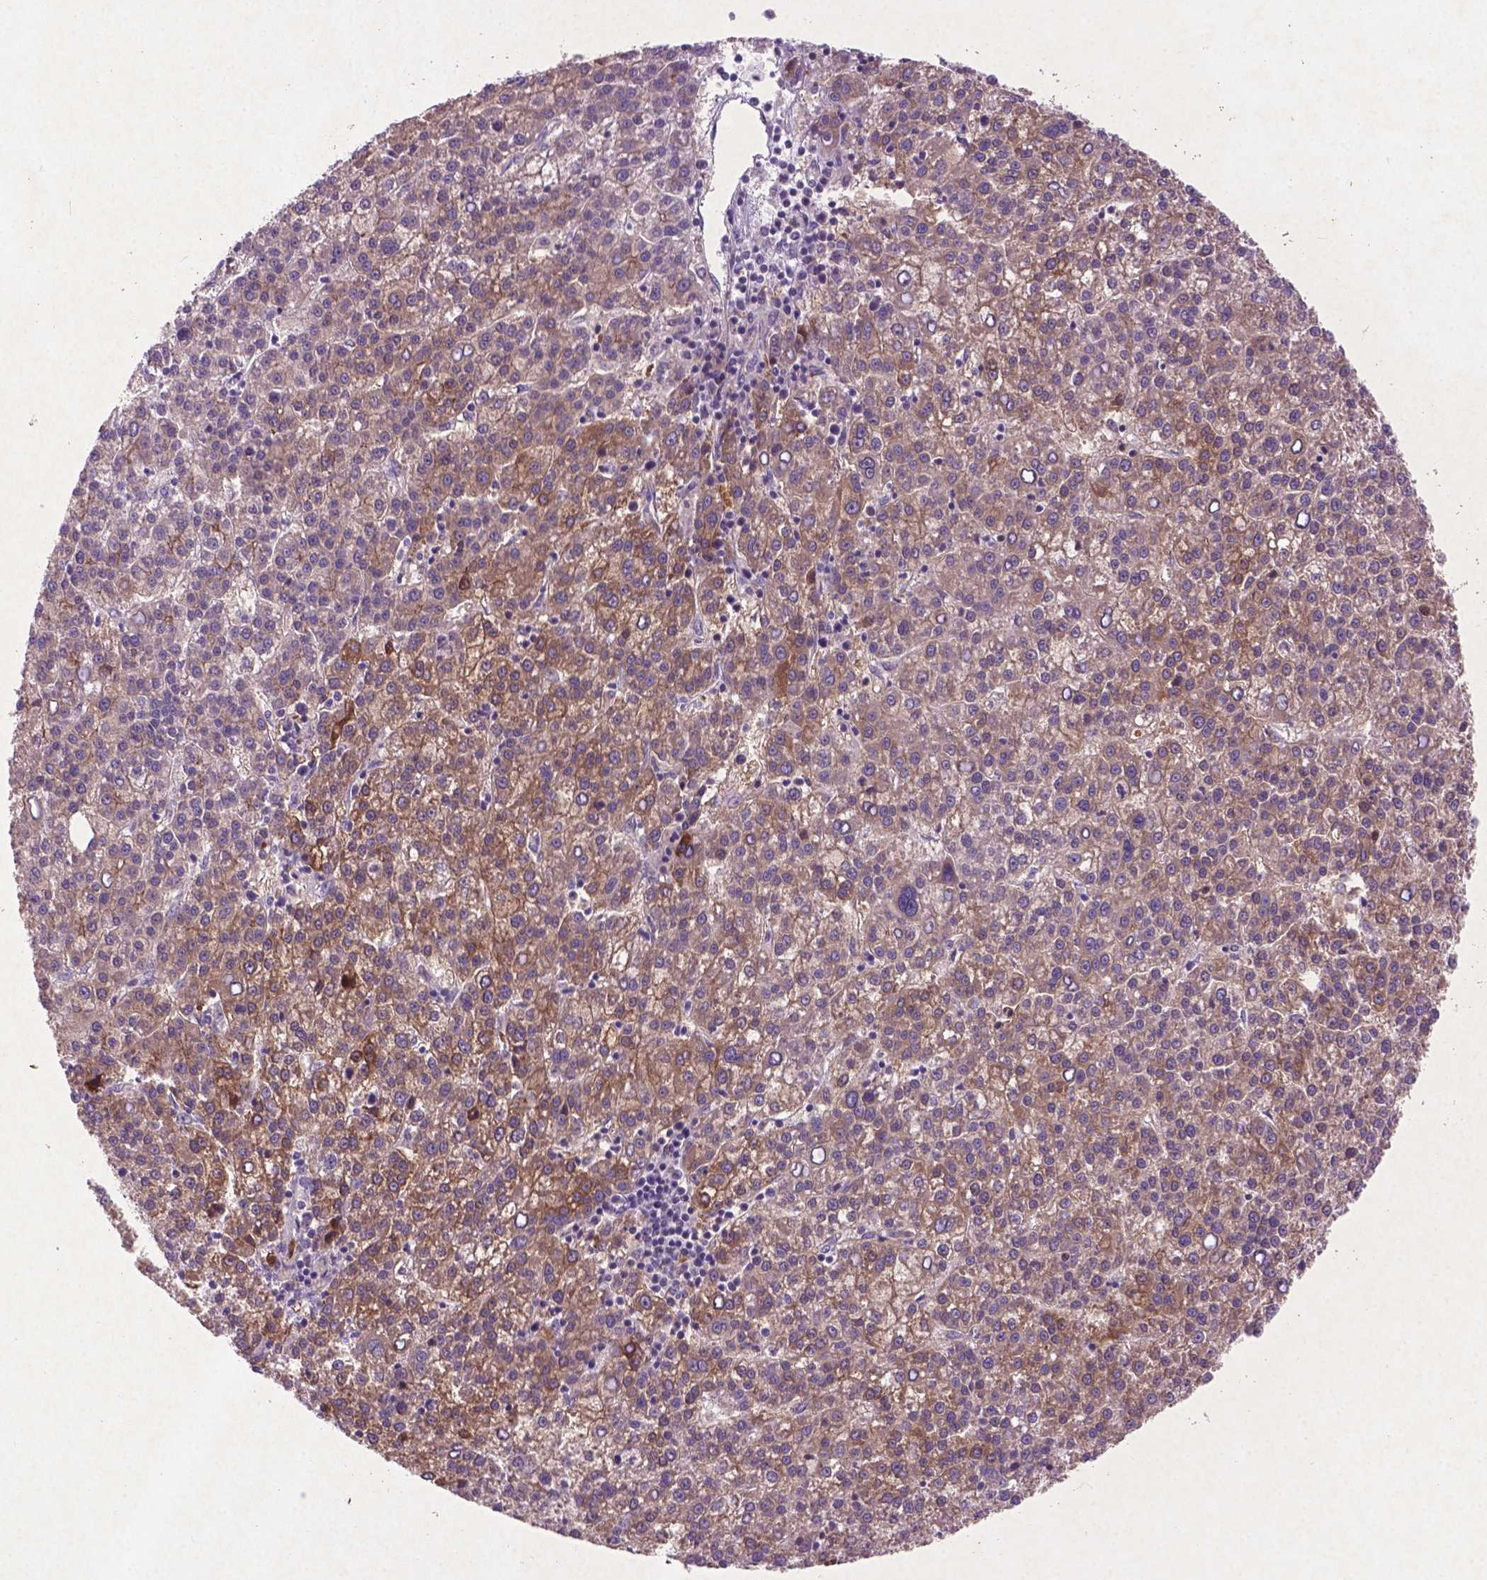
{"staining": {"intensity": "weak", "quantity": ">75%", "location": "cytoplasmic/membranous"}, "tissue": "liver cancer", "cell_type": "Tumor cells", "image_type": "cancer", "snomed": [{"axis": "morphology", "description": "Carcinoma, Hepatocellular, NOS"}, {"axis": "topography", "description": "Liver"}], "caption": "The photomicrograph exhibits a brown stain indicating the presence of a protein in the cytoplasmic/membranous of tumor cells in hepatocellular carcinoma (liver).", "gene": "ATG4D", "patient": {"sex": "female", "age": 58}}